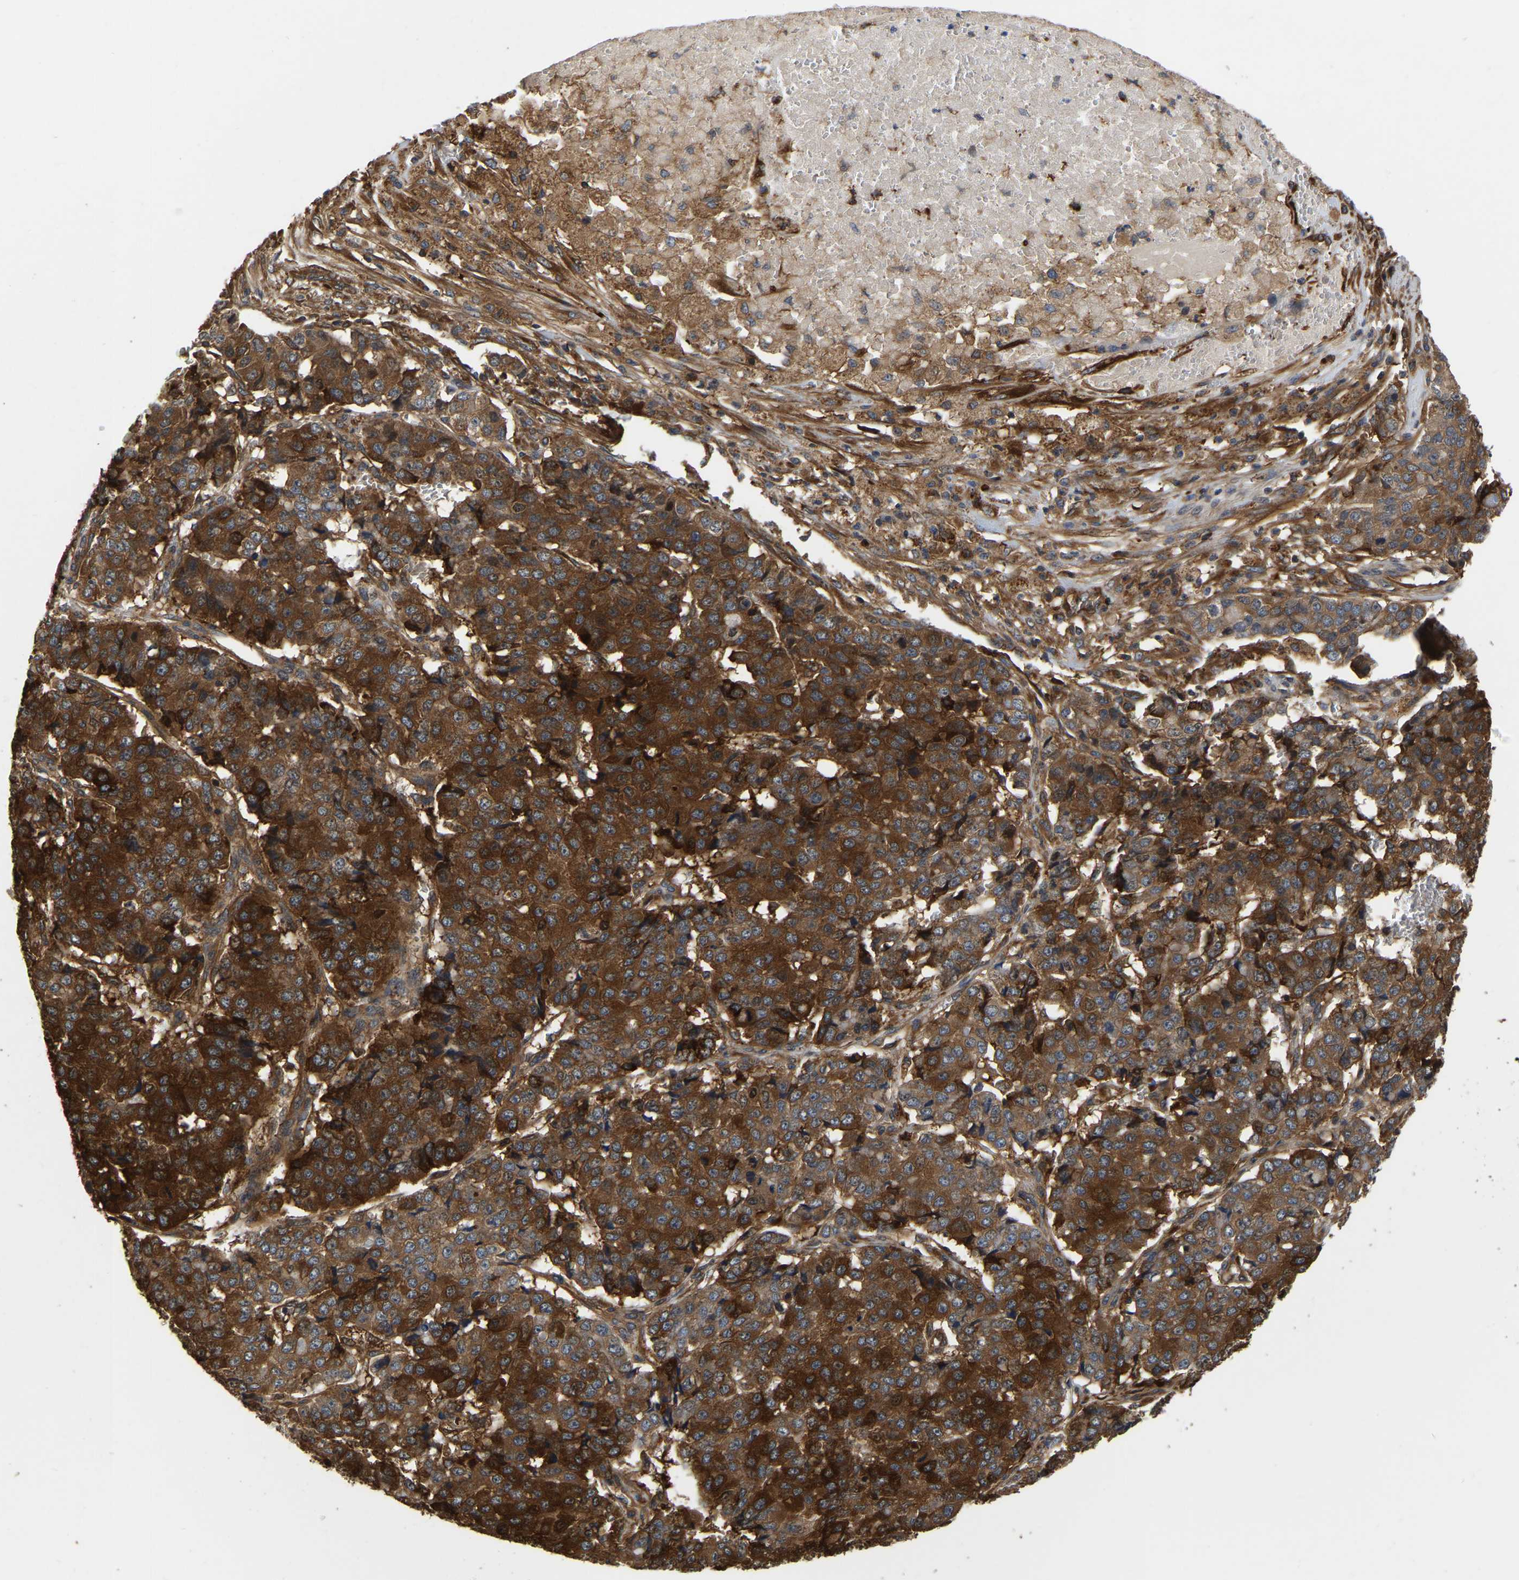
{"staining": {"intensity": "strong", "quantity": ">75%", "location": "cytoplasmic/membranous"}, "tissue": "pancreatic cancer", "cell_type": "Tumor cells", "image_type": "cancer", "snomed": [{"axis": "morphology", "description": "Adenocarcinoma, NOS"}, {"axis": "topography", "description": "Pancreas"}], "caption": "About >75% of tumor cells in human pancreatic cancer (adenocarcinoma) show strong cytoplasmic/membranous protein staining as visualized by brown immunohistochemical staining.", "gene": "GARS1", "patient": {"sex": "male", "age": 50}}